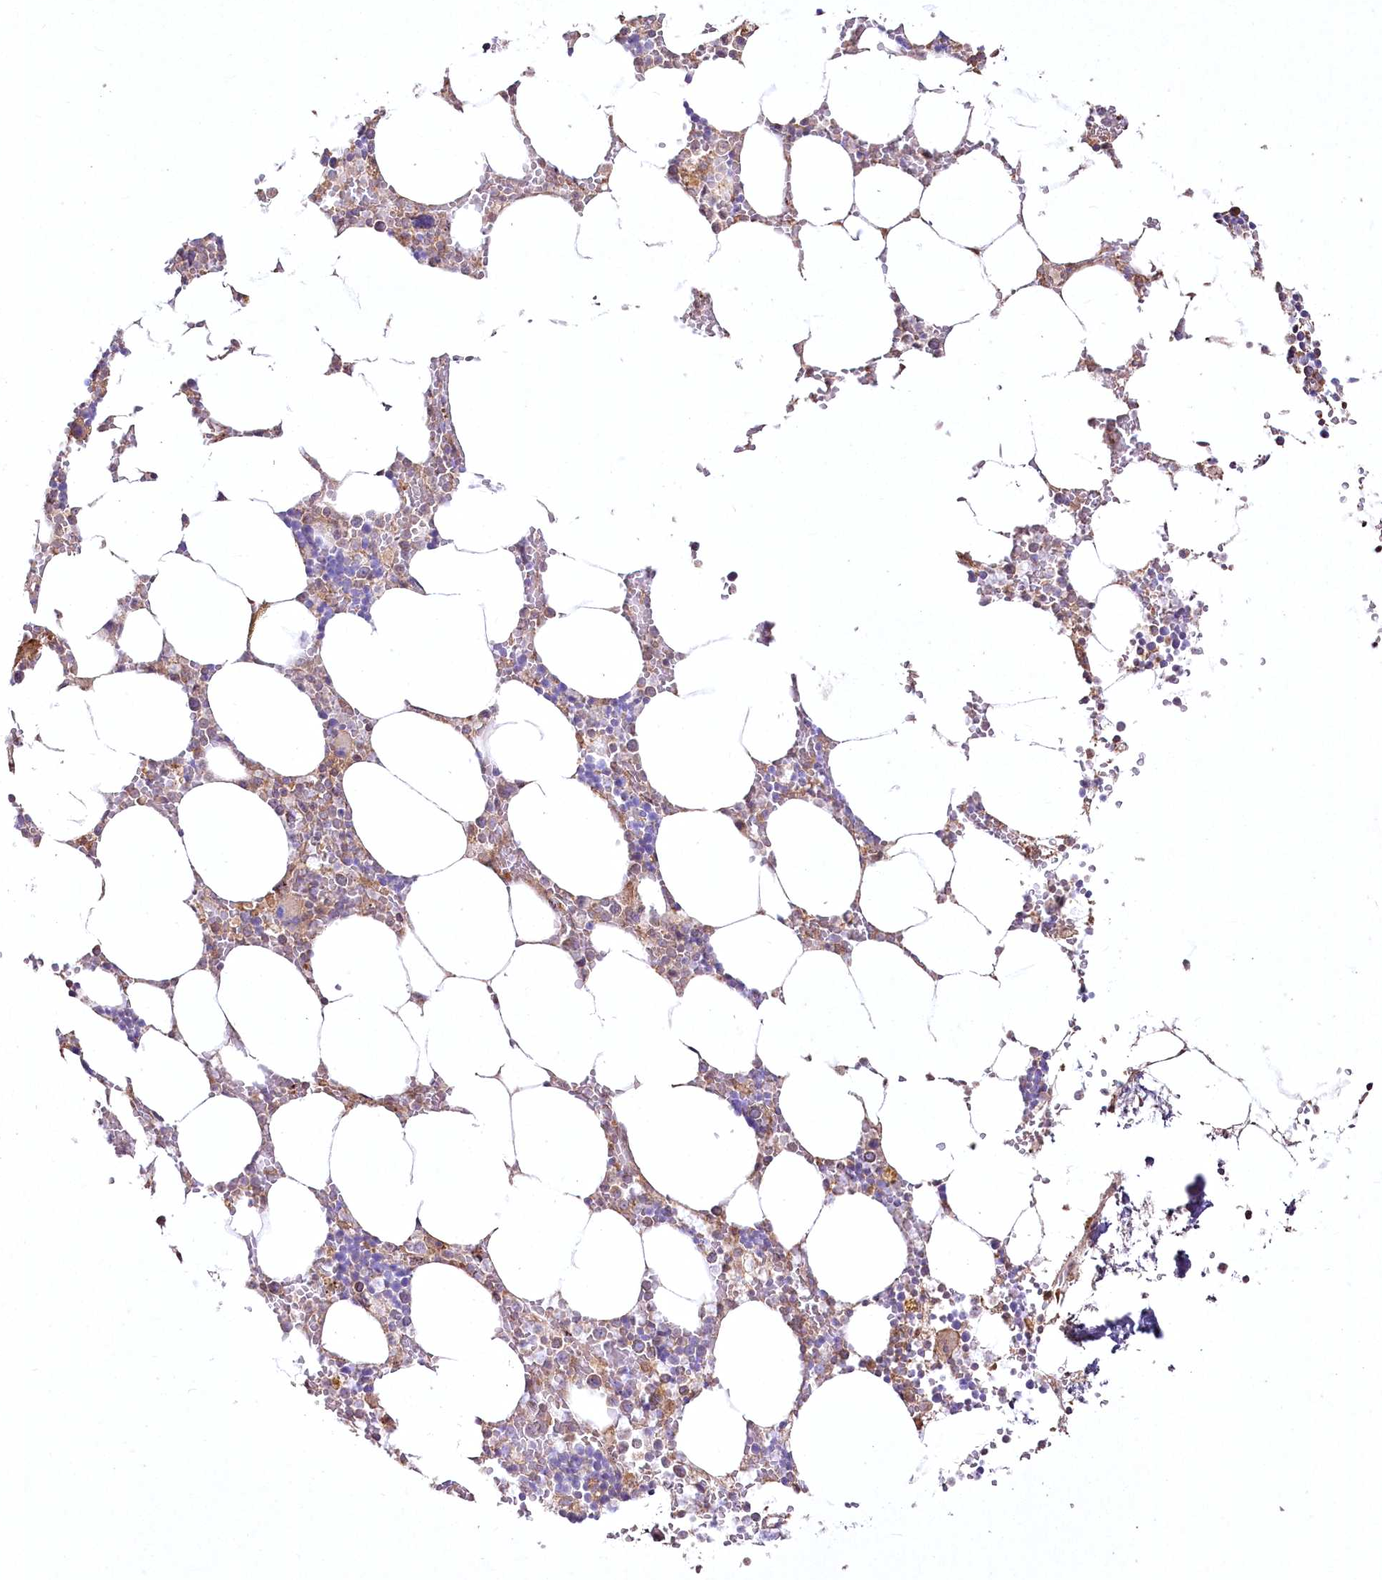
{"staining": {"intensity": "weak", "quantity": "25%-75%", "location": "cytoplasmic/membranous"}, "tissue": "bone marrow", "cell_type": "Hematopoietic cells", "image_type": "normal", "snomed": [{"axis": "morphology", "description": "Normal tissue, NOS"}, {"axis": "topography", "description": "Bone marrow"}], "caption": "The photomicrograph displays staining of benign bone marrow, revealing weak cytoplasmic/membranous protein expression (brown color) within hematopoietic cells.", "gene": "SH3TC1", "patient": {"sex": "male", "age": 70}}